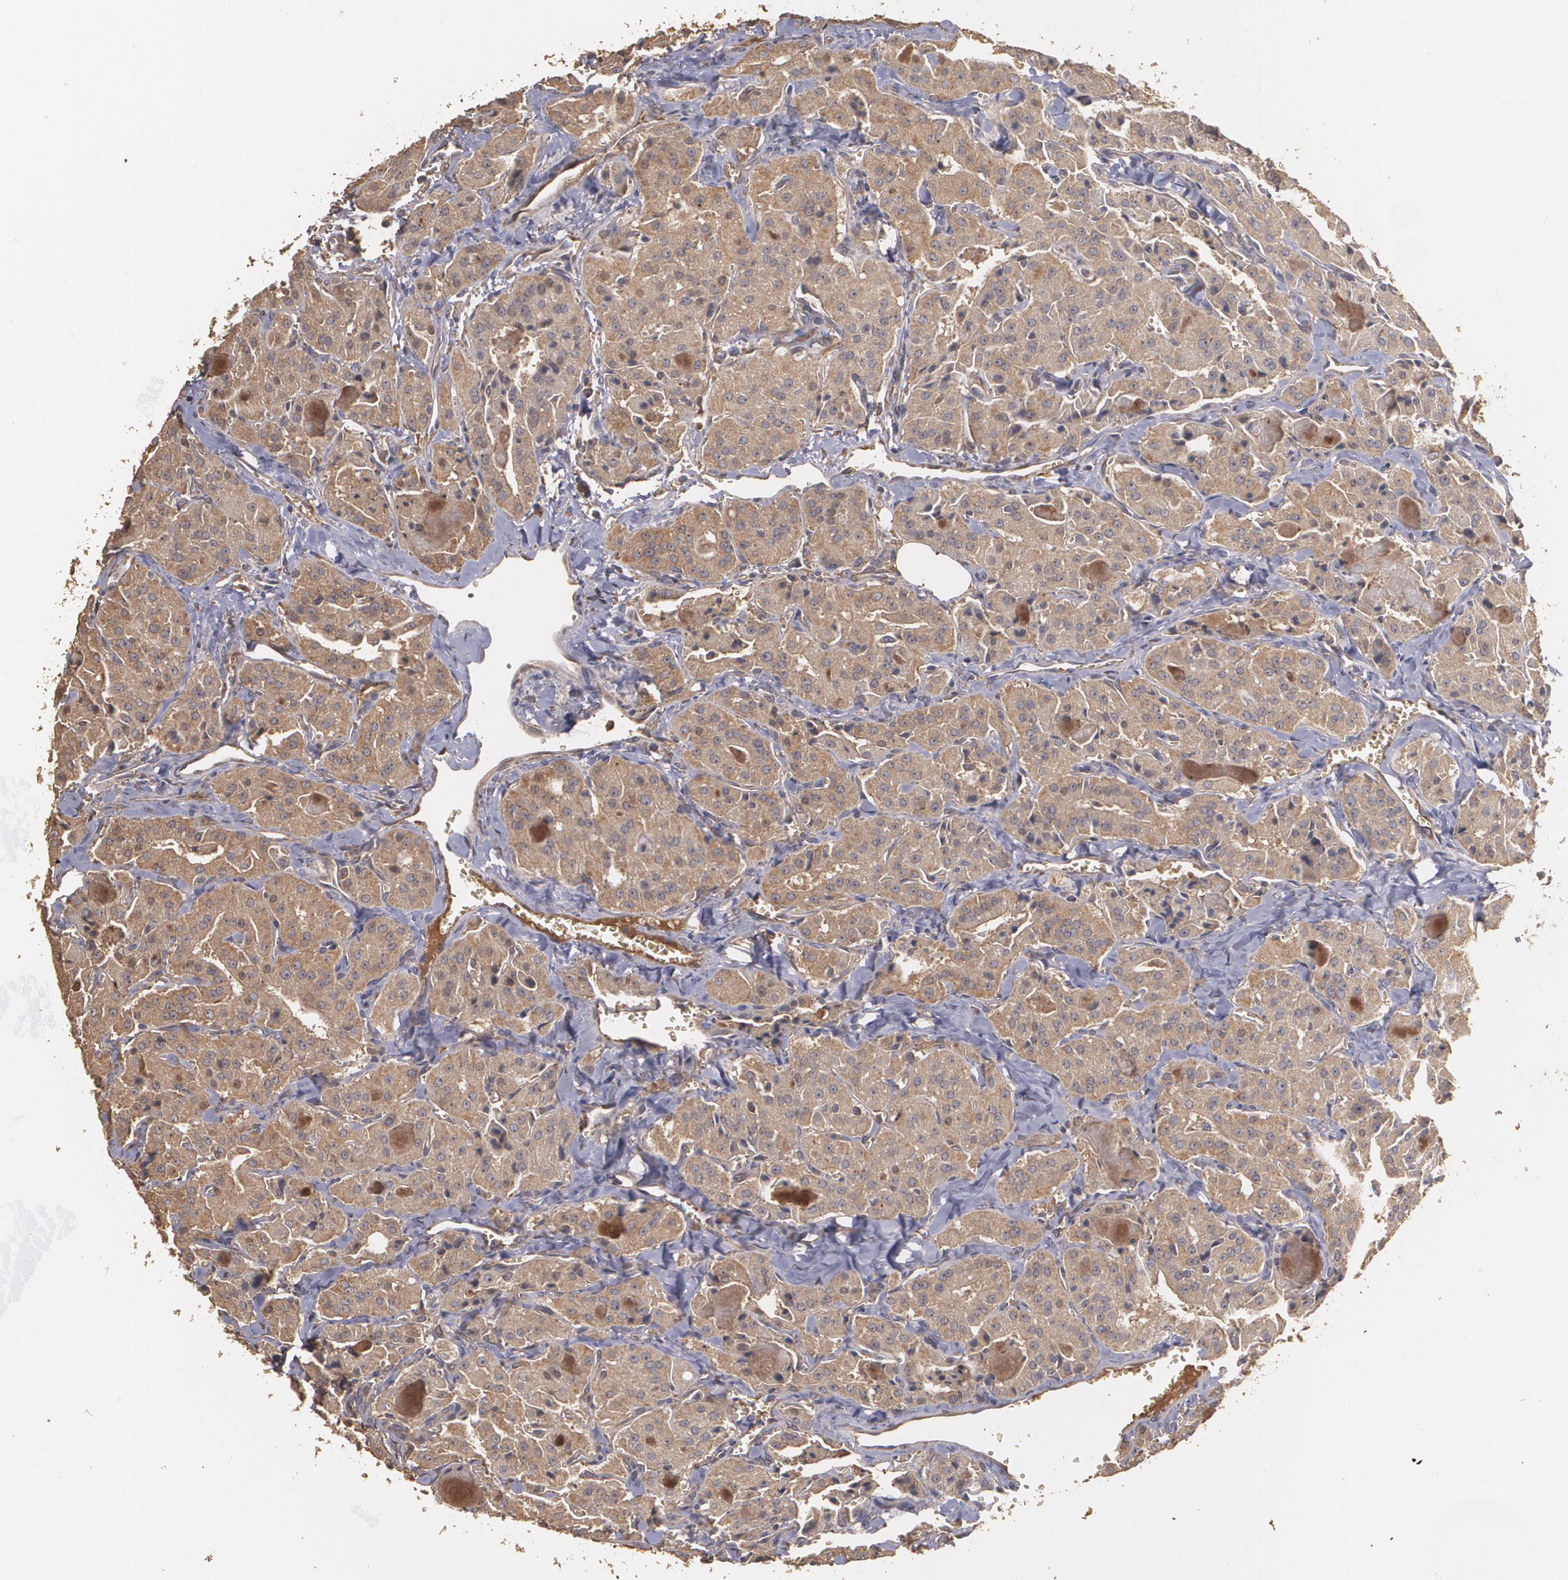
{"staining": {"intensity": "moderate", "quantity": ">75%", "location": "cytoplasmic/membranous"}, "tissue": "thyroid cancer", "cell_type": "Tumor cells", "image_type": "cancer", "snomed": [{"axis": "morphology", "description": "Carcinoma, NOS"}, {"axis": "topography", "description": "Thyroid gland"}], "caption": "Carcinoma (thyroid) was stained to show a protein in brown. There is medium levels of moderate cytoplasmic/membranous staining in about >75% of tumor cells.", "gene": "PON1", "patient": {"sex": "male", "age": 76}}